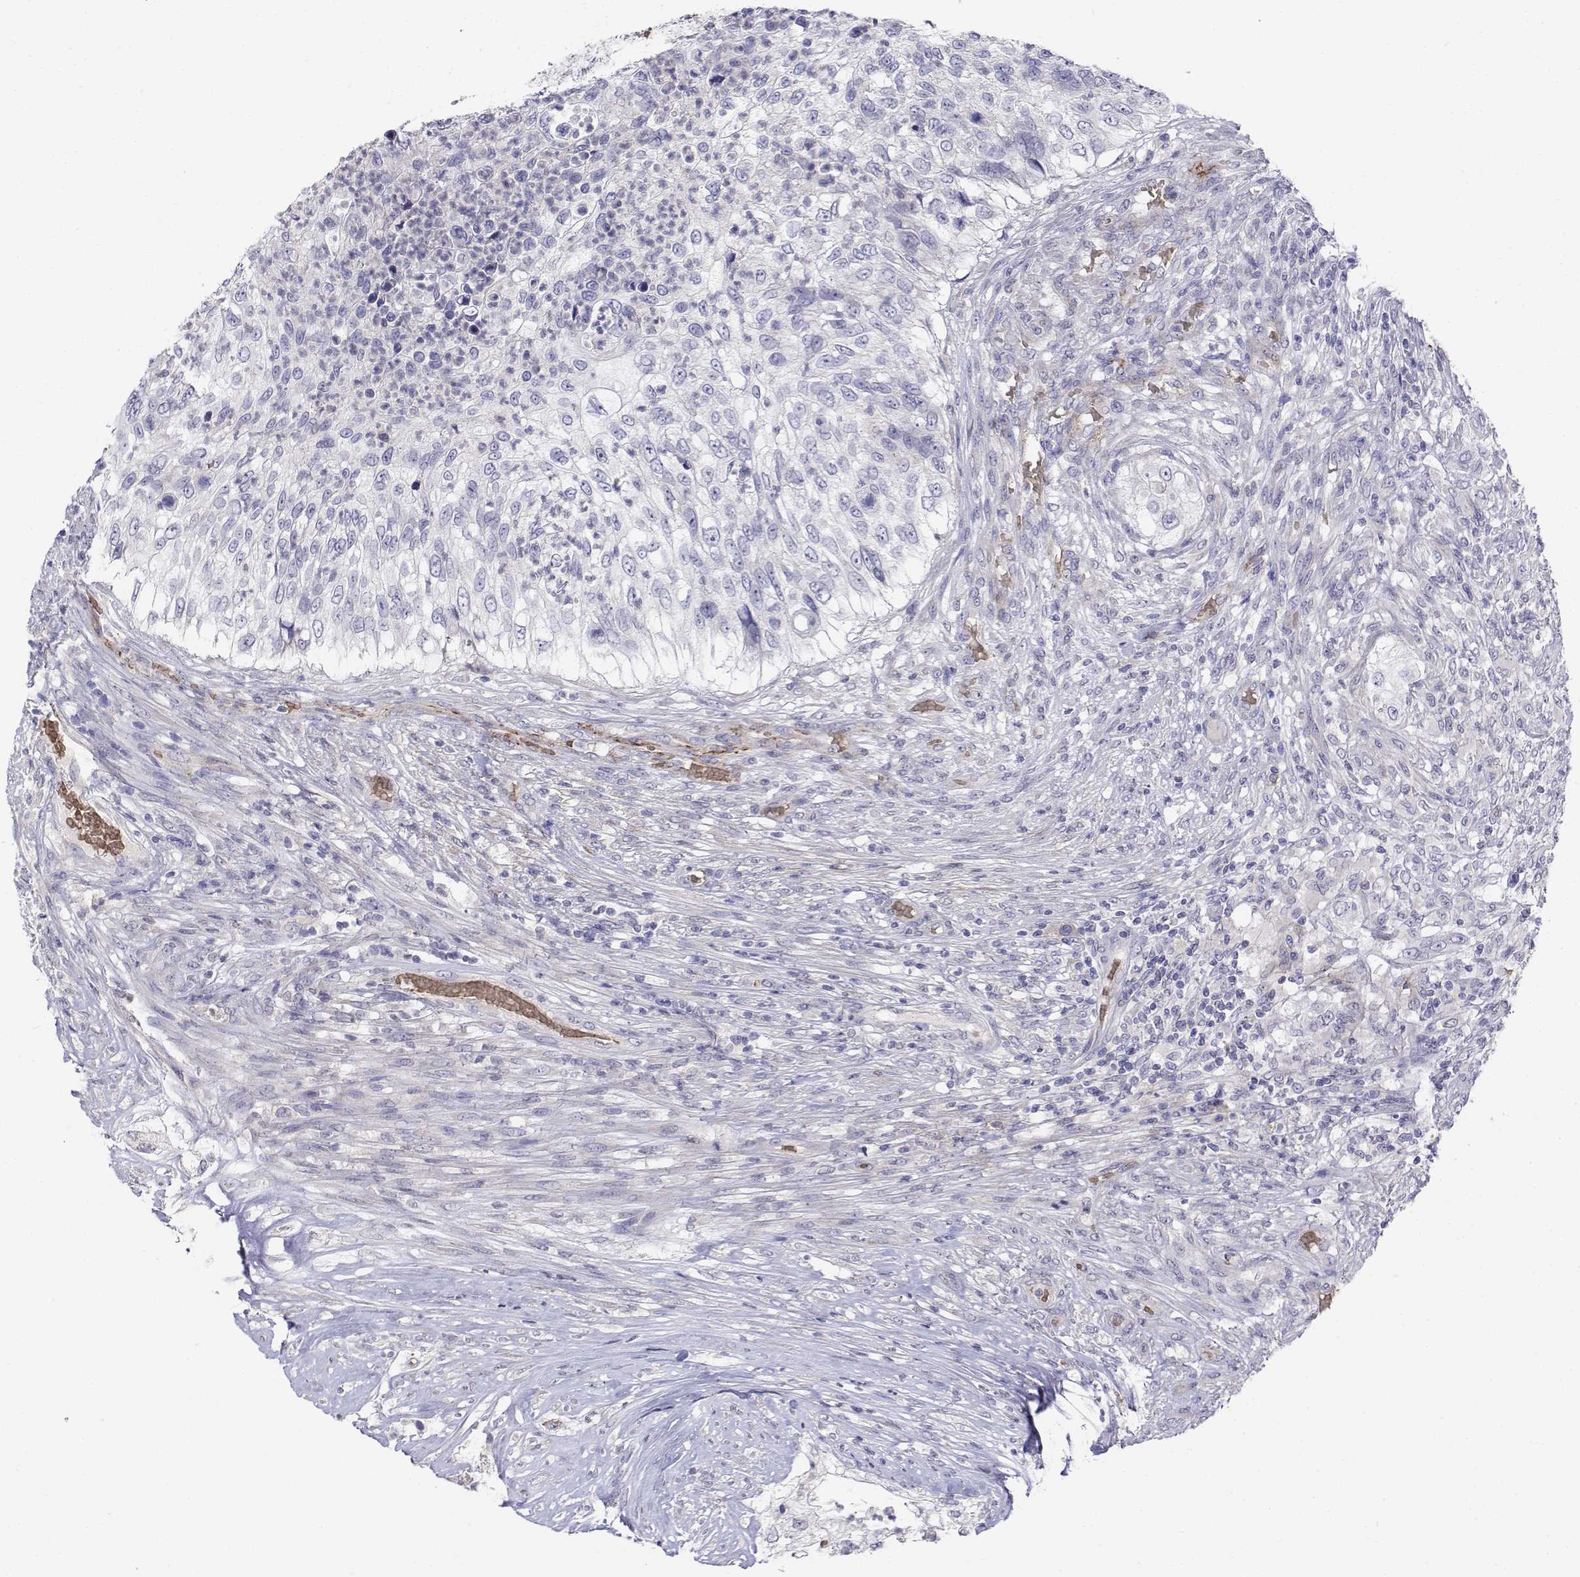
{"staining": {"intensity": "negative", "quantity": "none", "location": "none"}, "tissue": "urothelial cancer", "cell_type": "Tumor cells", "image_type": "cancer", "snomed": [{"axis": "morphology", "description": "Urothelial carcinoma, High grade"}, {"axis": "topography", "description": "Urinary bladder"}], "caption": "Immunohistochemical staining of urothelial cancer demonstrates no significant positivity in tumor cells. Brightfield microscopy of immunohistochemistry (IHC) stained with DAB (3,3'-diaminobenzidine) (brown) and hematoxylin (blue), captured at high magnification.", "gene": "CADM1", "patient": {"sex": "female", "age": 60}}